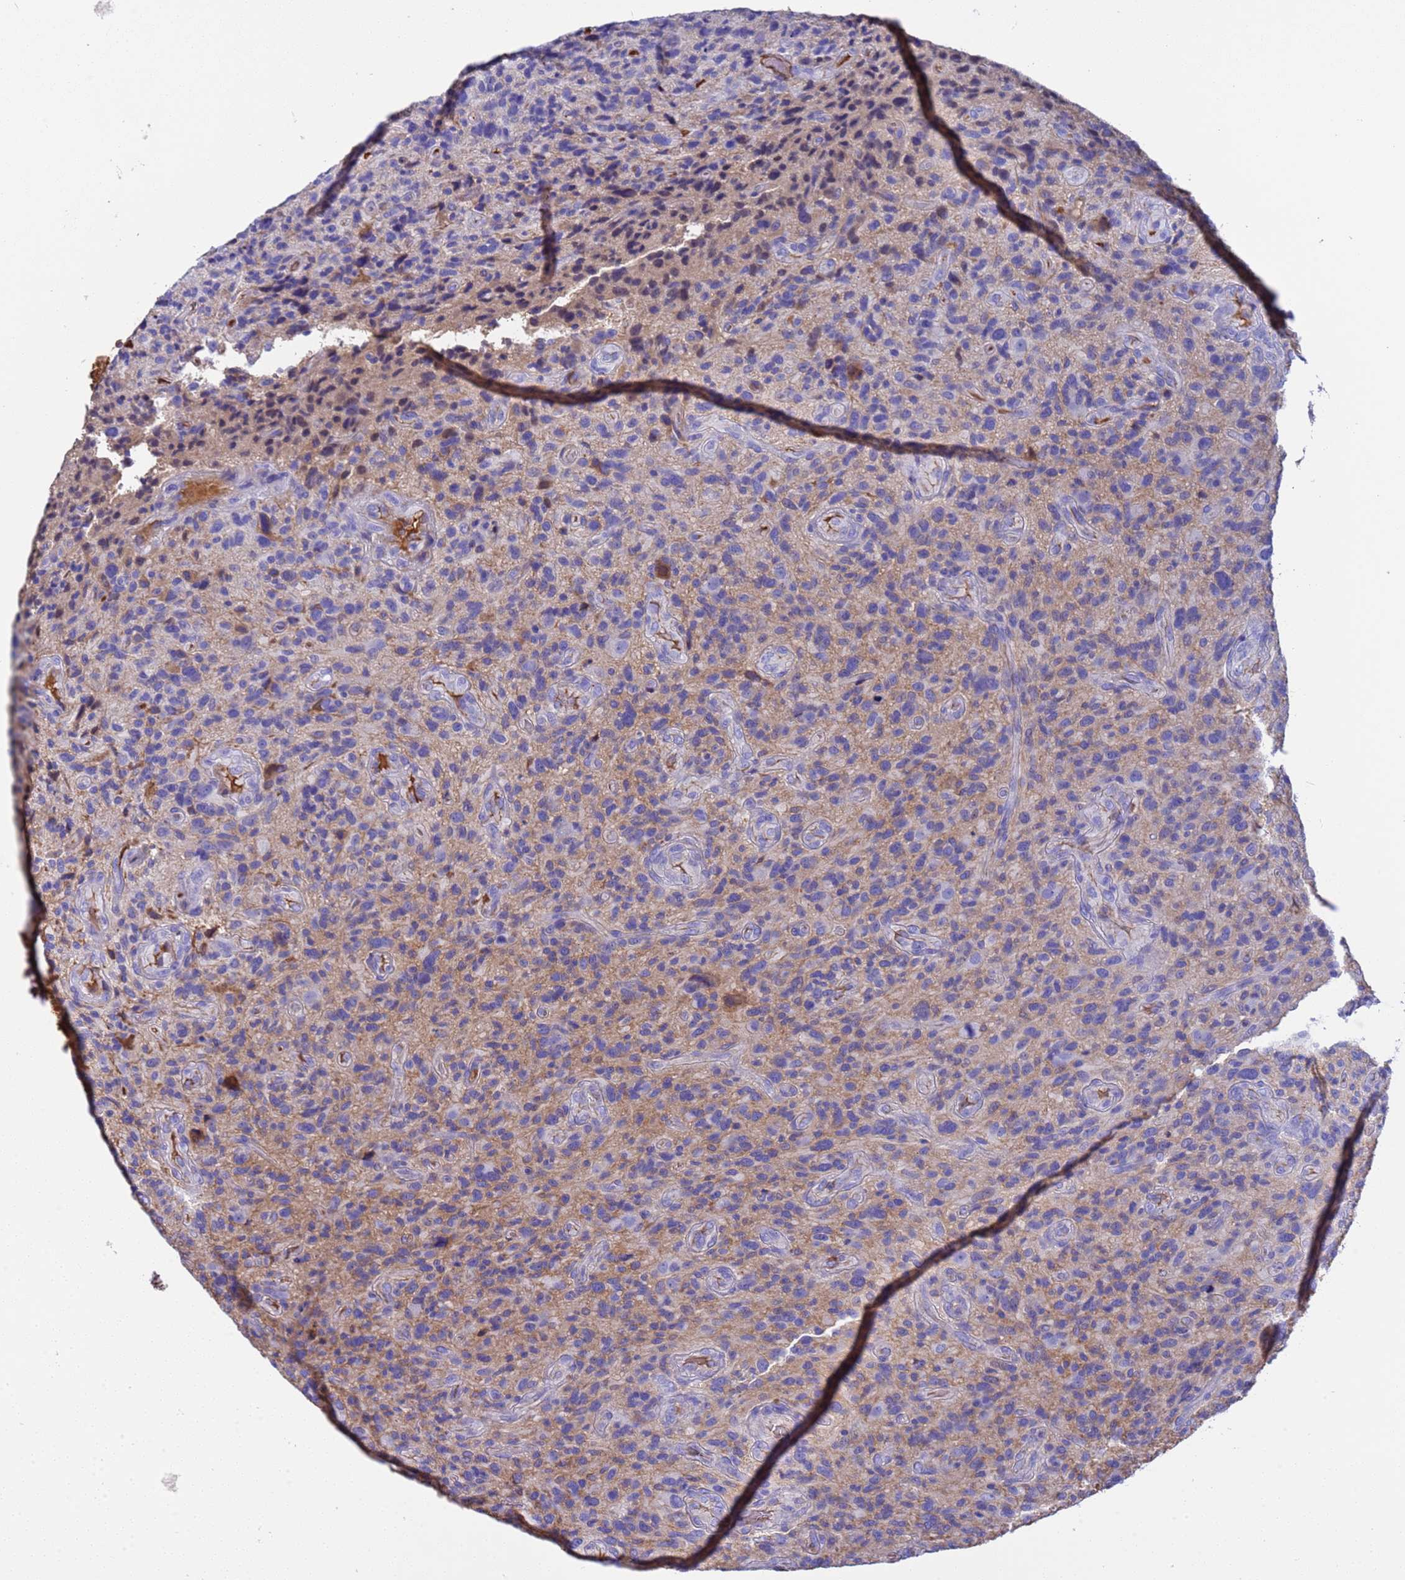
{"staining": {"intensity": "negative", "quantity": "none", "location": "none"}, "tissue": "glioma", "cell_type": "Tumor cells", "image_type": "cancer", "snomed": [{"axis": "morphology", "description": "Glioma, malignant, High grade"}, {"axis": "topography", "description": "Brain"}], "caption": "Immunohistochemistry (IHC) image of human malignant glioma (high-grade) stained for a protein (brown), which exhibits no staining in tumor cells. (DAB (3,3'-diaminobenzidine) immunohistochemistry (IHC) with hematoxylin counter stain).", "gene": "H1-7", "patient": {"sex": "male", "age": 47}}